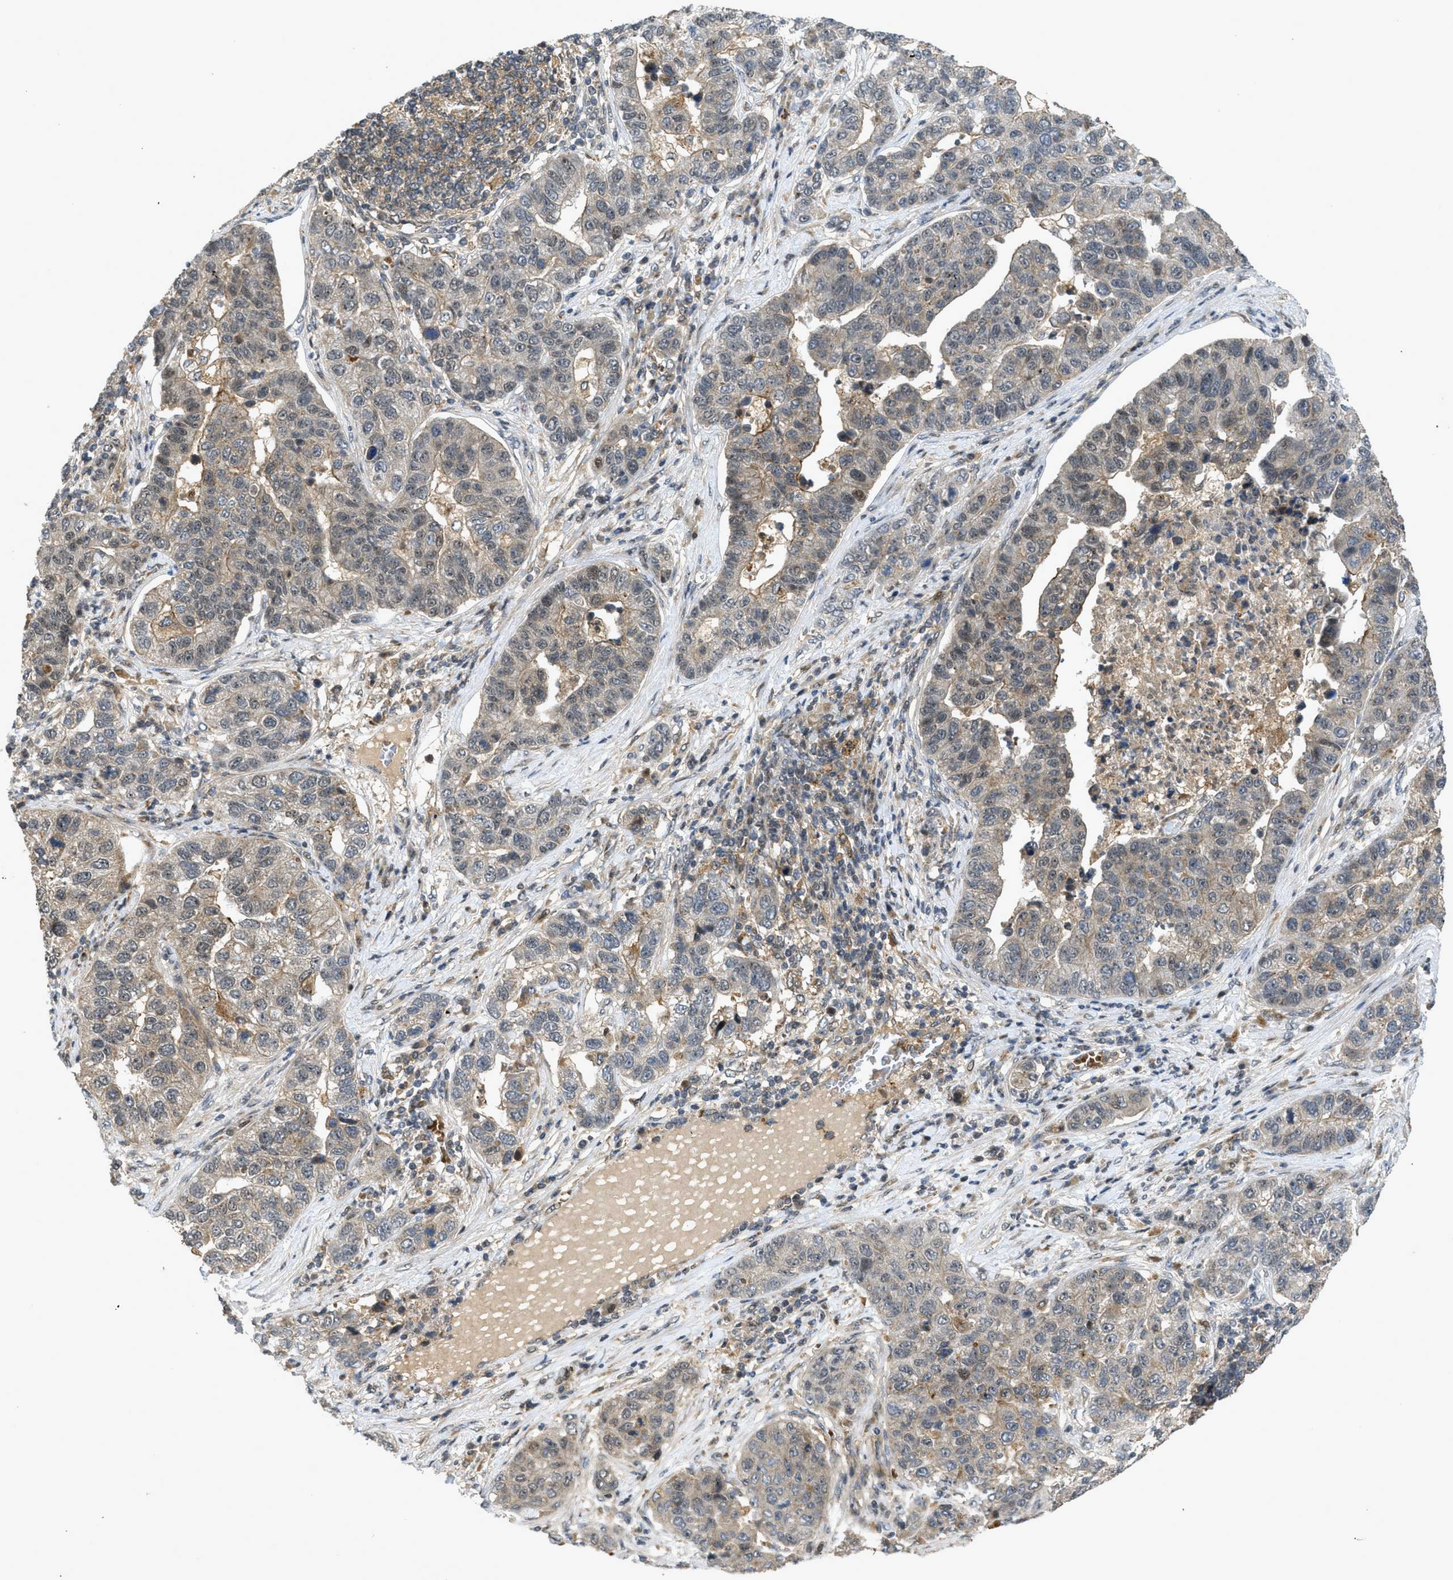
{"staining": {"intensity": "weak", "quantity": "<25%", "location": "cytoplasmic/membranous,nuclear"}, "tissue": "pancreatic cancer", "cell_type": "Tumor cells", "image_type": "cancer", "snomed": [{"axis": "morphology", "description": "Adenocarcinoma, NOS"}, {"axis": "topography", "description": "Pancreas"}], "caption": "This micrograph is of adenocarcinoma (pancreatic) stained with immunohistochemistry (IHC) to label a protein in brown with the nuclei are counter-stained blue. There is no staining in tumor cells.", "gene": "DNAJC28", "patient": {"sex": "female", "age": 61}}